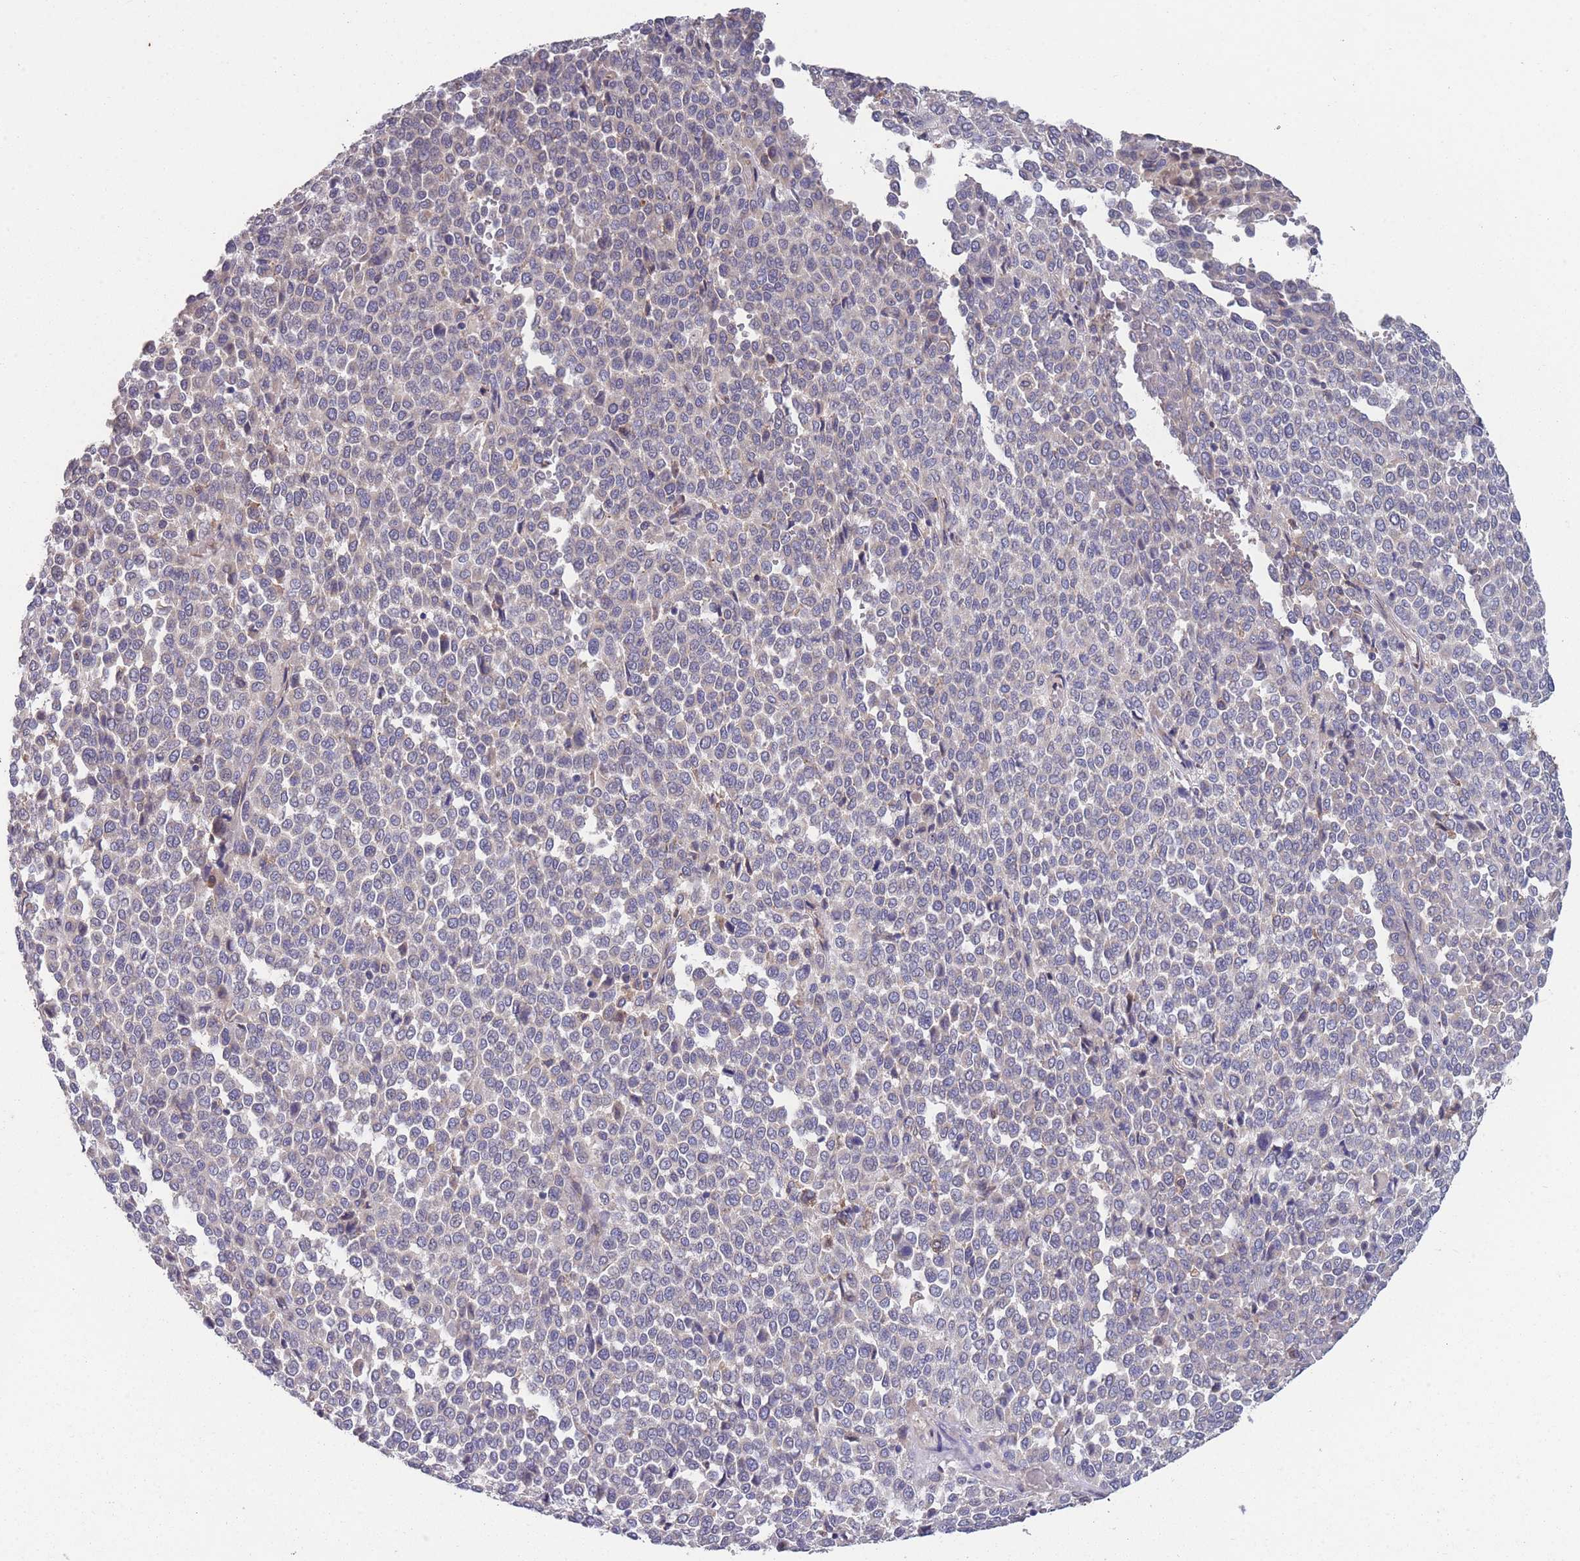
{"staining": {"intensity": "negative", "quantity": "none", "location": "none"}, "tissue": "melanoma", "cell_type": "Tumor cells", "image_type": "cancer", "snomed": [{"axis": "morphology", "description": "Malignant melanoma, Metastatic site"}, {"axis": "topography", "description": "Pancreas"}], "caption": "This is a photomicrograph of immunohistochemistry staining of melanoma, which shows no positivity in tumor cells.", "gene": "STIM2", "patient": {"sex": "female", "age": 30}}